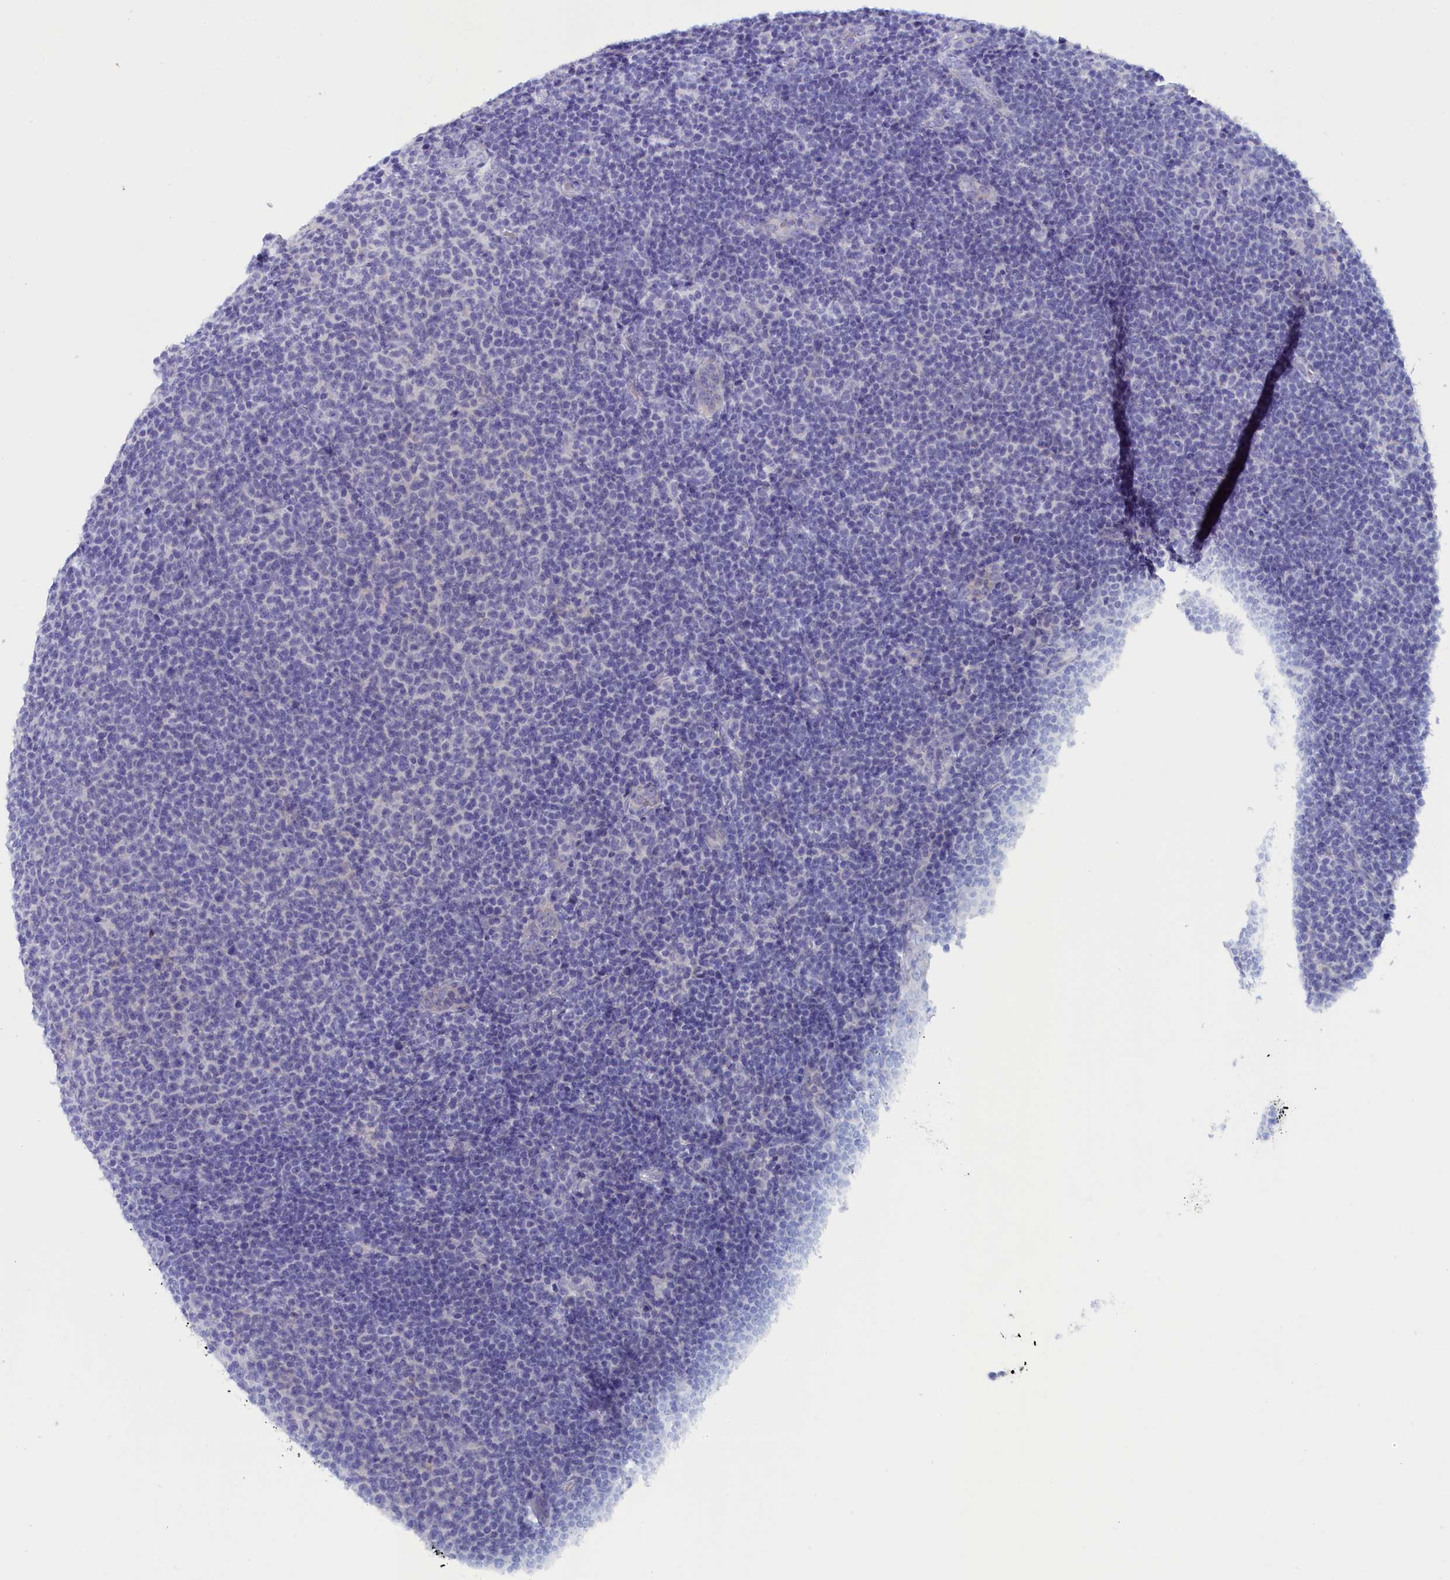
{"staining": {"intensity": "negative", "quantity": "none", "location": "none"}, "tissue": "lymphoma", "cell_type": "Tumor cells", "image_type": "cancer", "snomed": [{"axis": "morphology", "description": "Malignant lymphoma, non-Hodgkin's type, Low grade"}, {"axis": "topography", "description": "Lymph node"}], "caption": "A high-resolution micrograph shows IHC staining of lymphoma, which exhibits no significant staining in tumor cells.", "gene": "ANKRD2", "patient": {"sex": "male", "age": 66}}